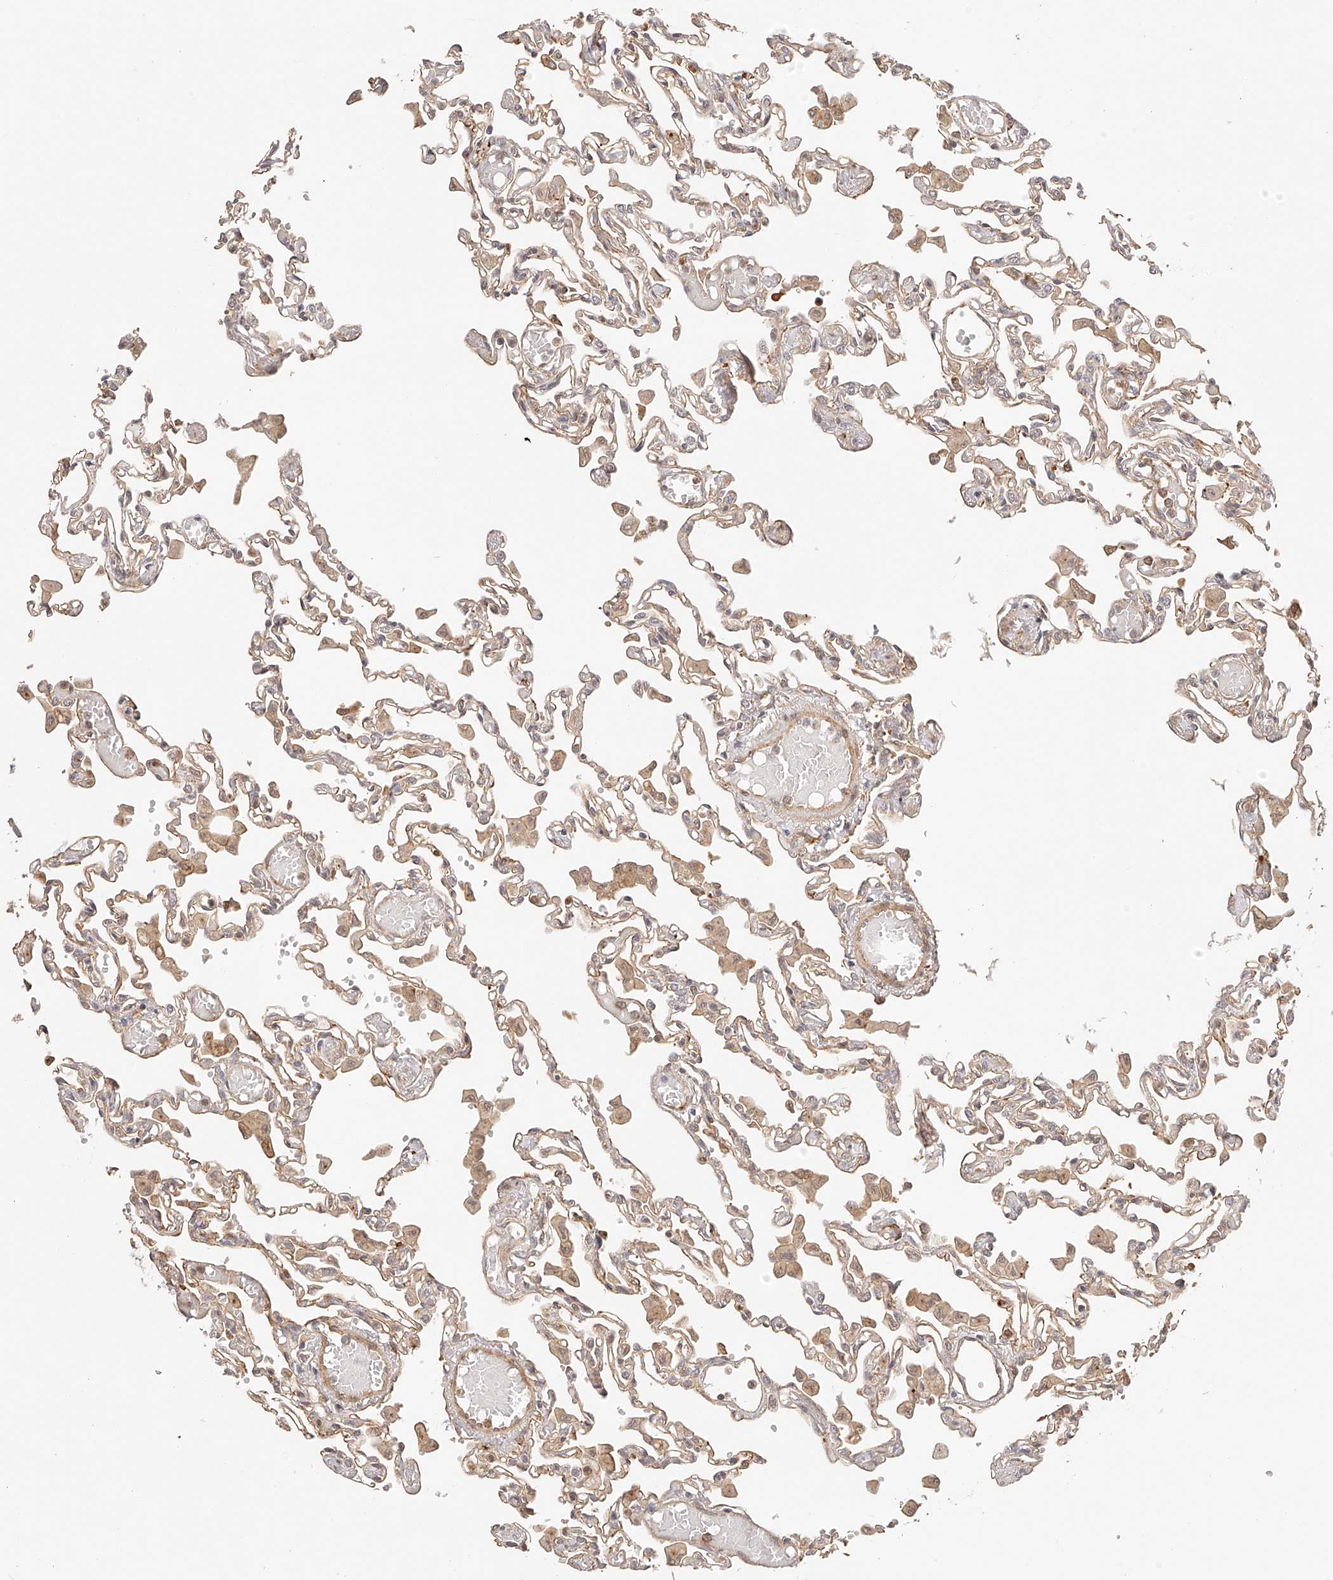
{"staining": {"intensity": "weak", "quantity": ">75%", "location": "cytoplasmic/membranous"}, "tissue": "lung", "cell_type": "Alveolar cells", "image_type": "normal", "snomed": [{"axis": "morphology", "description": "Normal tissue, NOS"}, {"axis": "topography", "description": "Bronchus"}, {"axis": "topography", "description": "Lung"}], "caption": "Immunohistochemical staining of normal human lung displays low levels of weak cytoplasmic/membranous staining in about >75% of alveolar cells. The protein is stained brown, and the nuclei are stained in blue (DAB IHC with brightfield microscopy, high magnification).", "gene": "SYNC", "patient": {"sex": "female", "age": 49}}